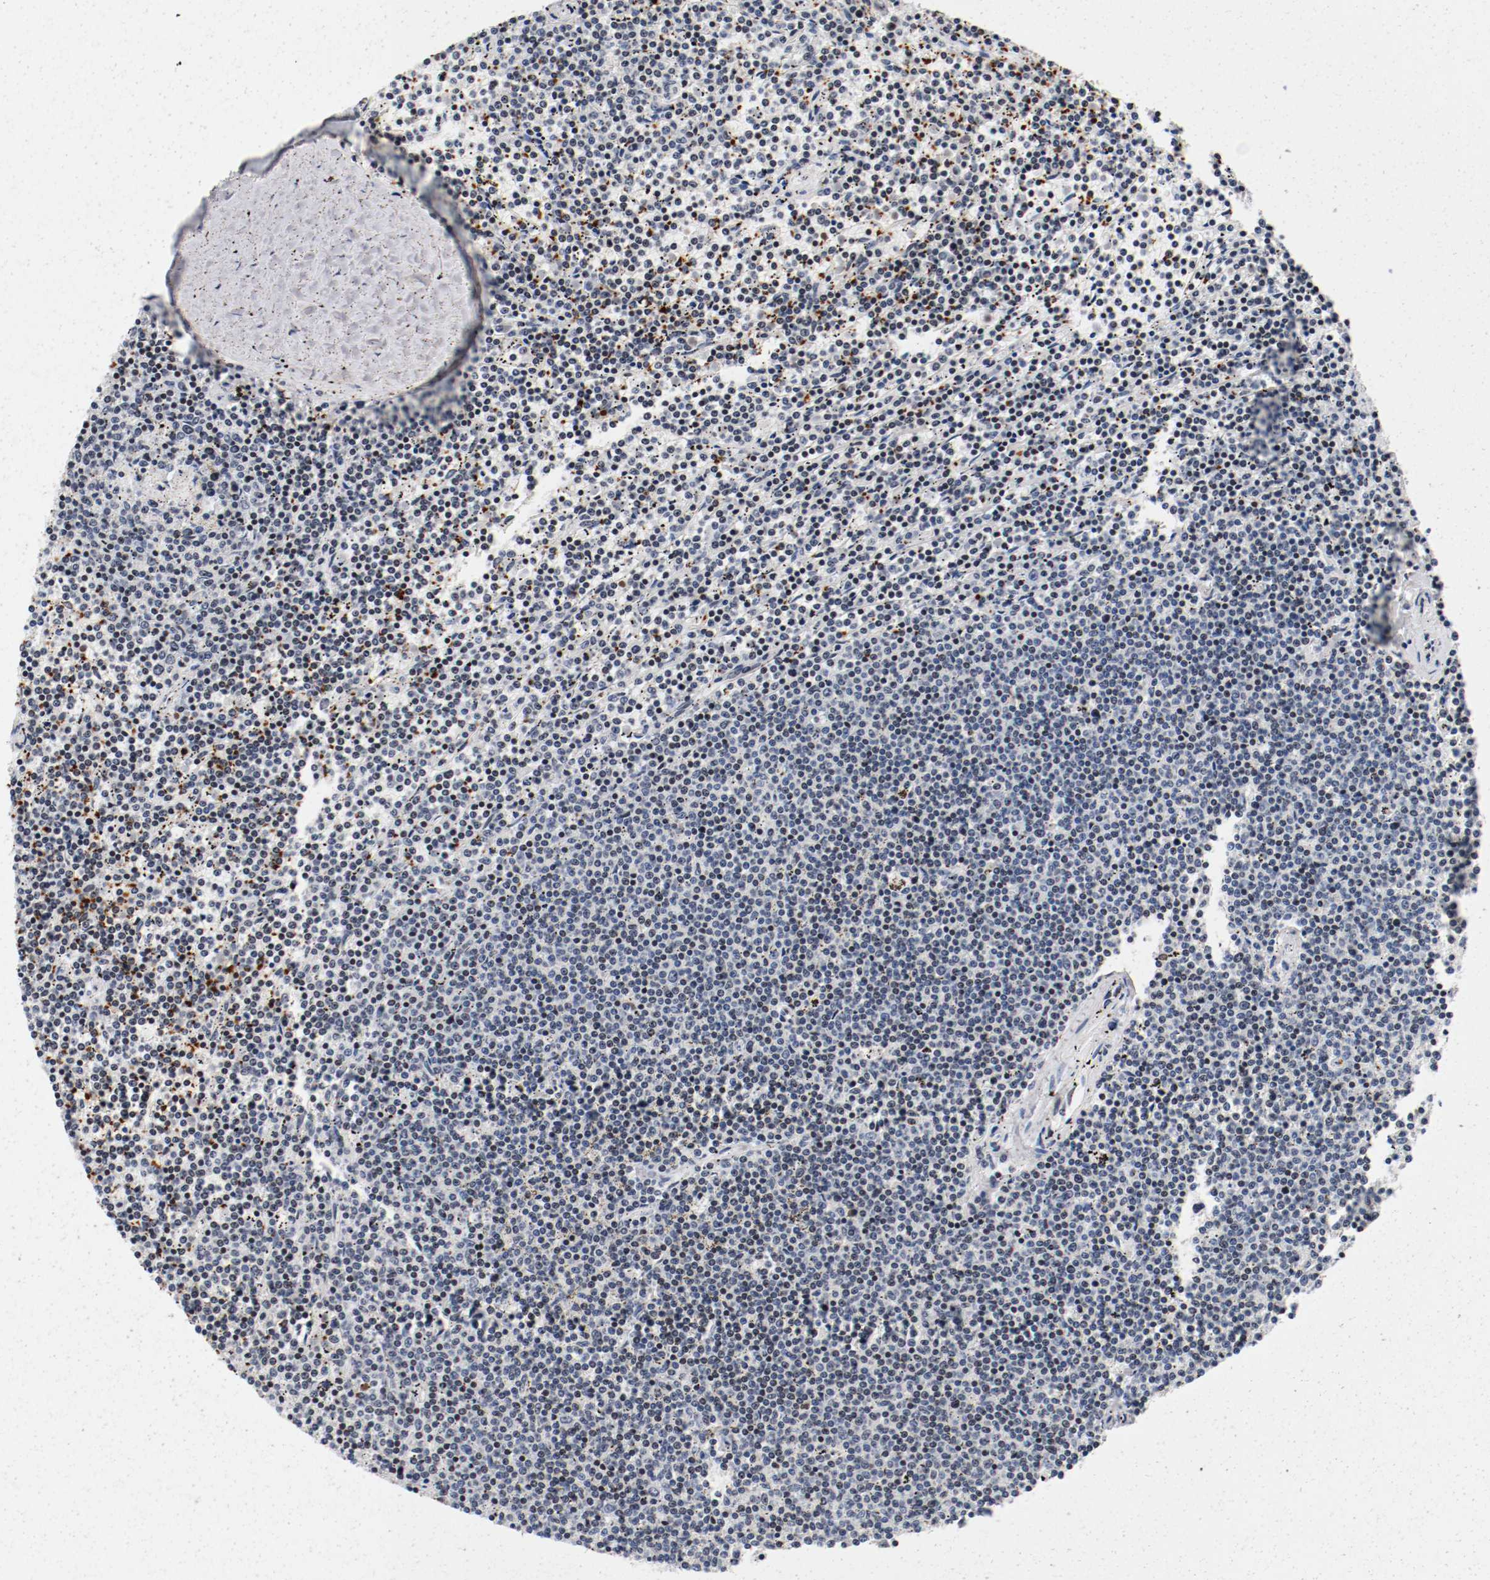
{"staining": {"intensity": "negative", "quantity": "none", "location": "none"}, "tissue": "lymphoma", "cell_type": "Tumor cells", "image_type": "cancer", "snomed": [{"axis": "morphology", "description": "Malignant lymphoma, non-Hodgkin's type, Low grade"}, {"axis": "topography", "description": "Spleen"}], "caption": "Immunohistochemistry histopathology image of neoplastic tissue: lymphoma stained with DAB (3,3'-diaminobenzidine) shows no significant protein positivity in tumor cells. (Brightfield microscopy of DAB (3,3'-diaminobenzidine) immunohistochemistry (IHC) at high magnification).", "gene": "PIM1", "patient": {"sex": "female", "age": 50}}